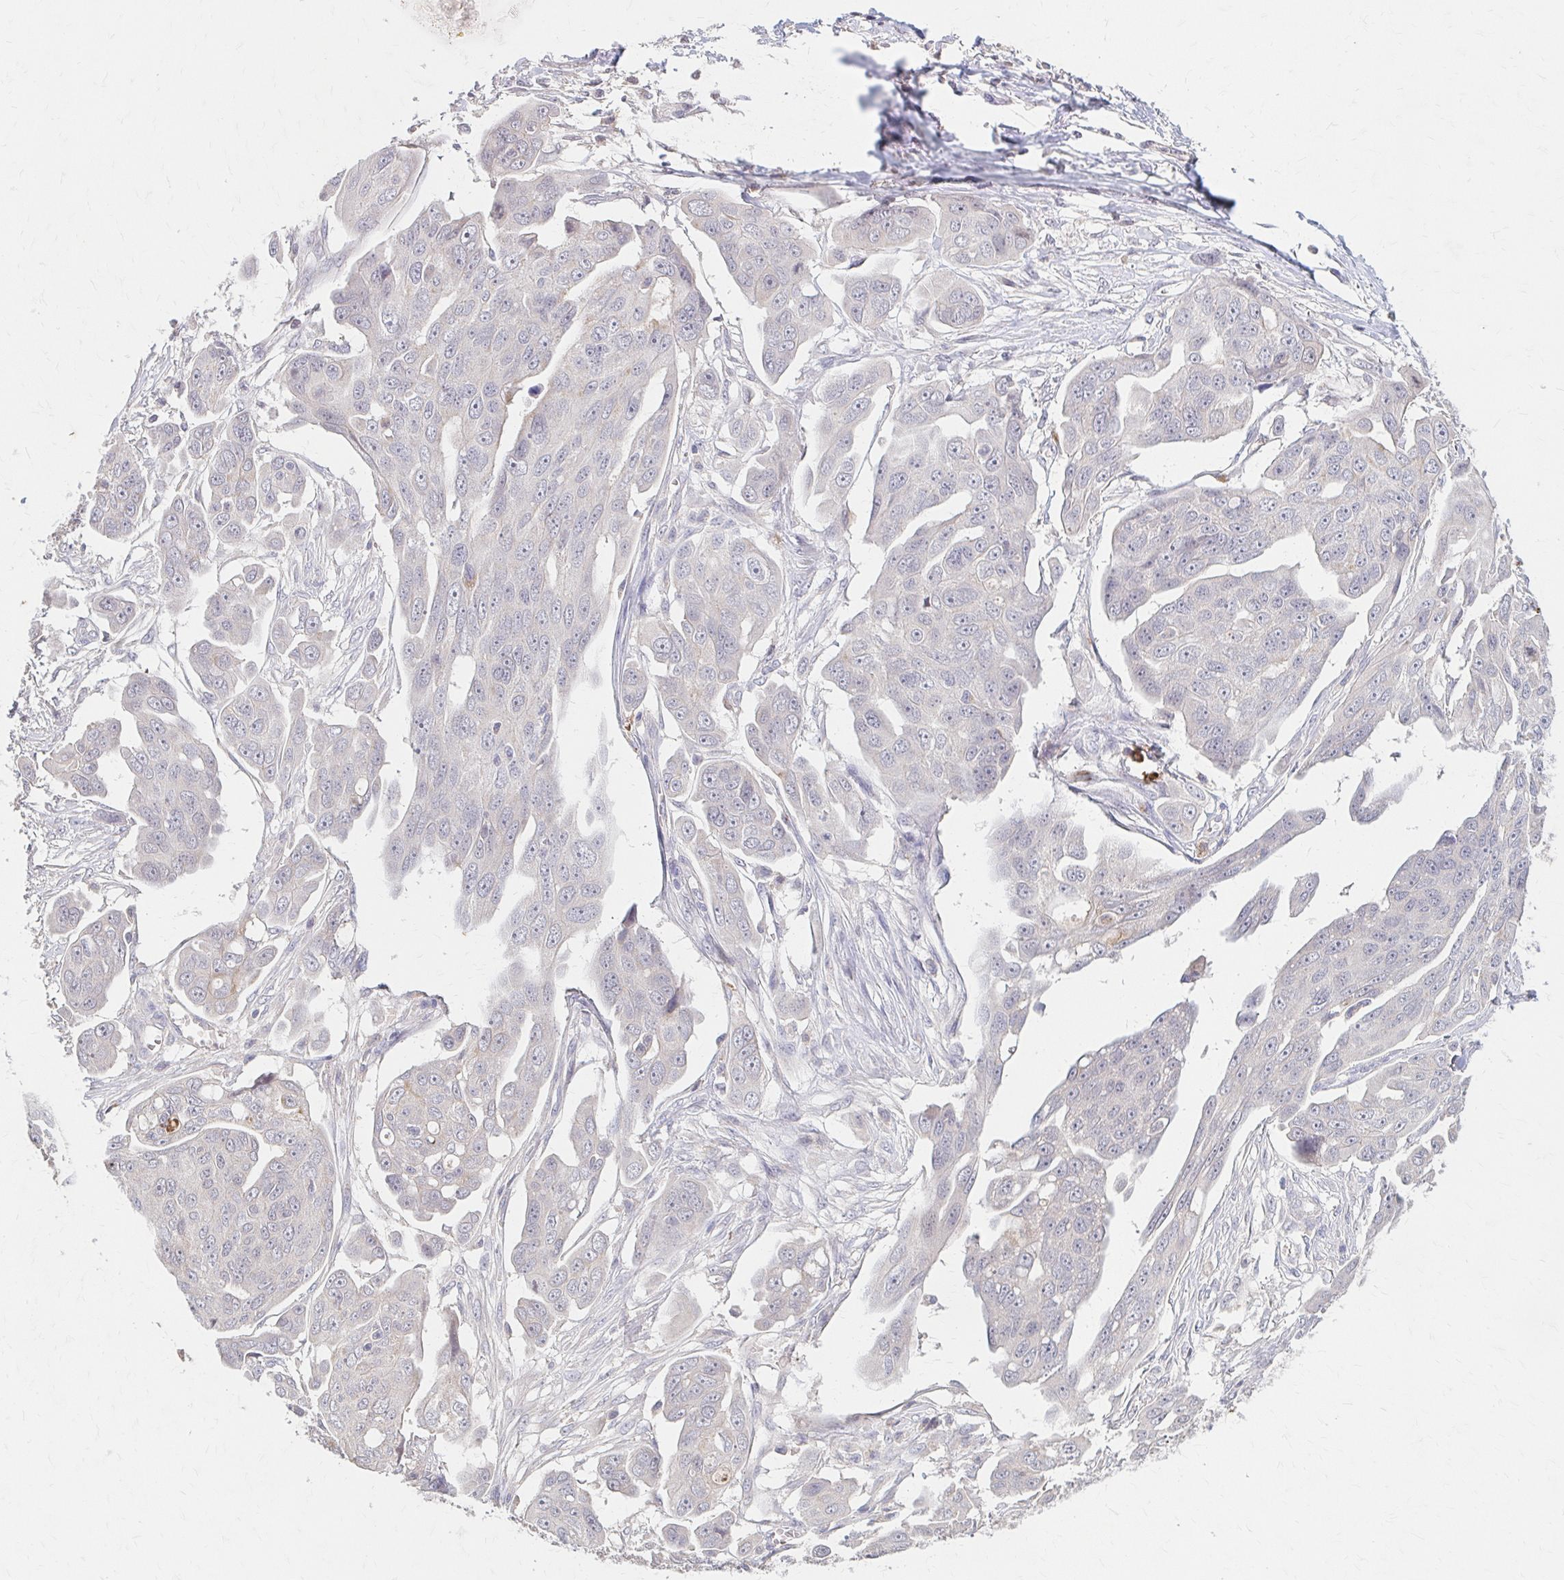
{"staining": {"intensity": "negative", "quantity": "none", "location": "none"}, "tissue": "ovarian cancer", "cell_type": "Tumor cells", "image_type": "cancer", "snomed": [{"axis": "morphology", "description": "Carcinoma, endometroid"}, {"axis": "topography", "description": "Ovary"}], "caption": "Human ovarian endometroid carcinoma stained for a protein using immunohistochemistry (IHC) displays no positivity in tumor cells.", "gene": "HMGCS2", "patient": {"sex": "female", "age": 70}}